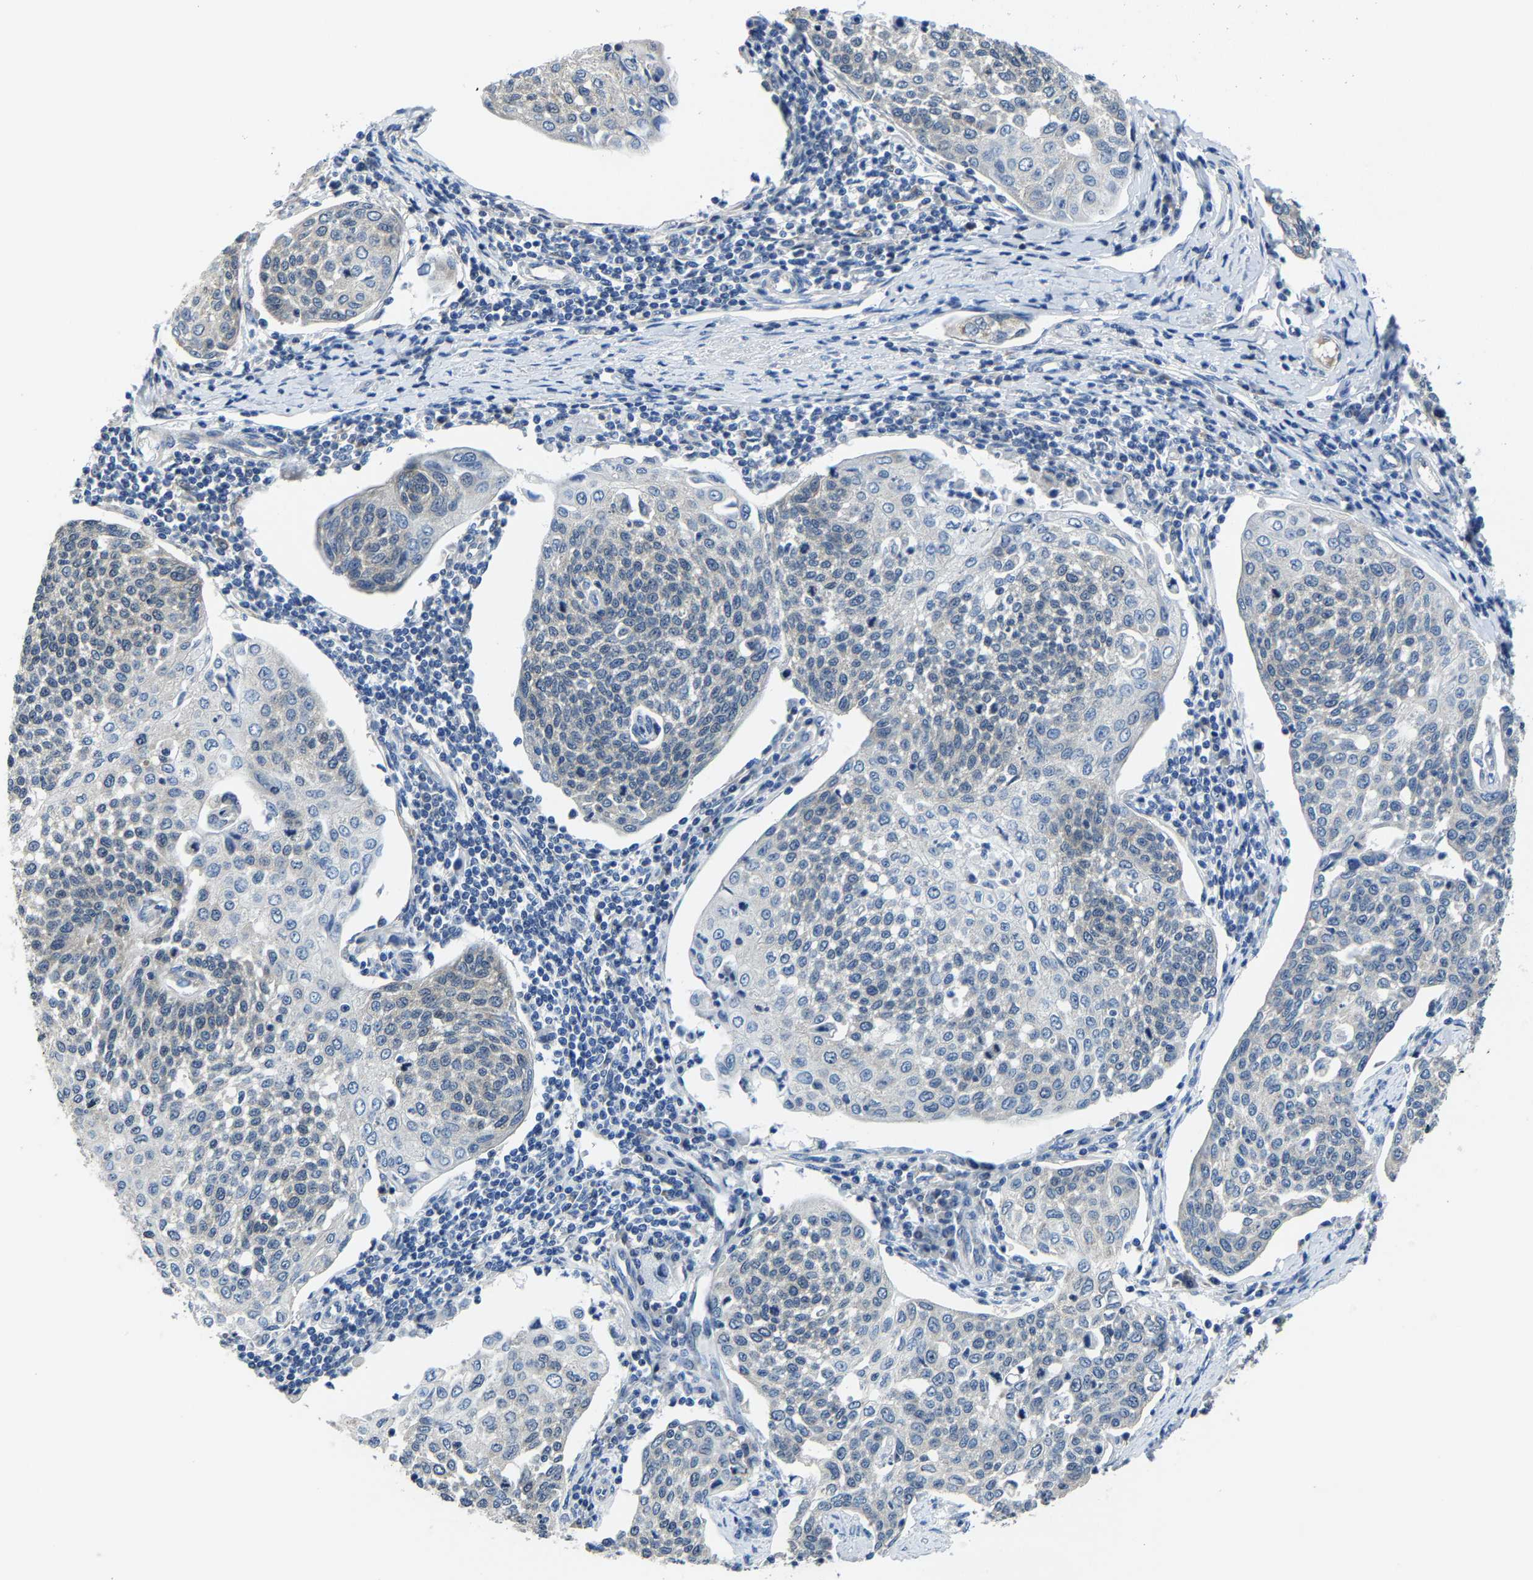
{"staining": {"intensity": "negative", "quantity": "none", "location": "none"}, "tissue": "cervical cancer", "cell_type": "Tumor cells", "image_type": "cancer", "snomed": [{"axis": "morphology", "description": "Squamous cell carcinoma, NOS"}, {"axis": "topography", "description": "Cervix"}], "caption": "Immunohistochemical staining of cervical squamous cell carcinoma shows no significant expression in tumor cells. (DAB immunohistochemistry (IHC), high magnification).", "gene": "G3BP2", "patient": {"sex": "female", "age": 34}}